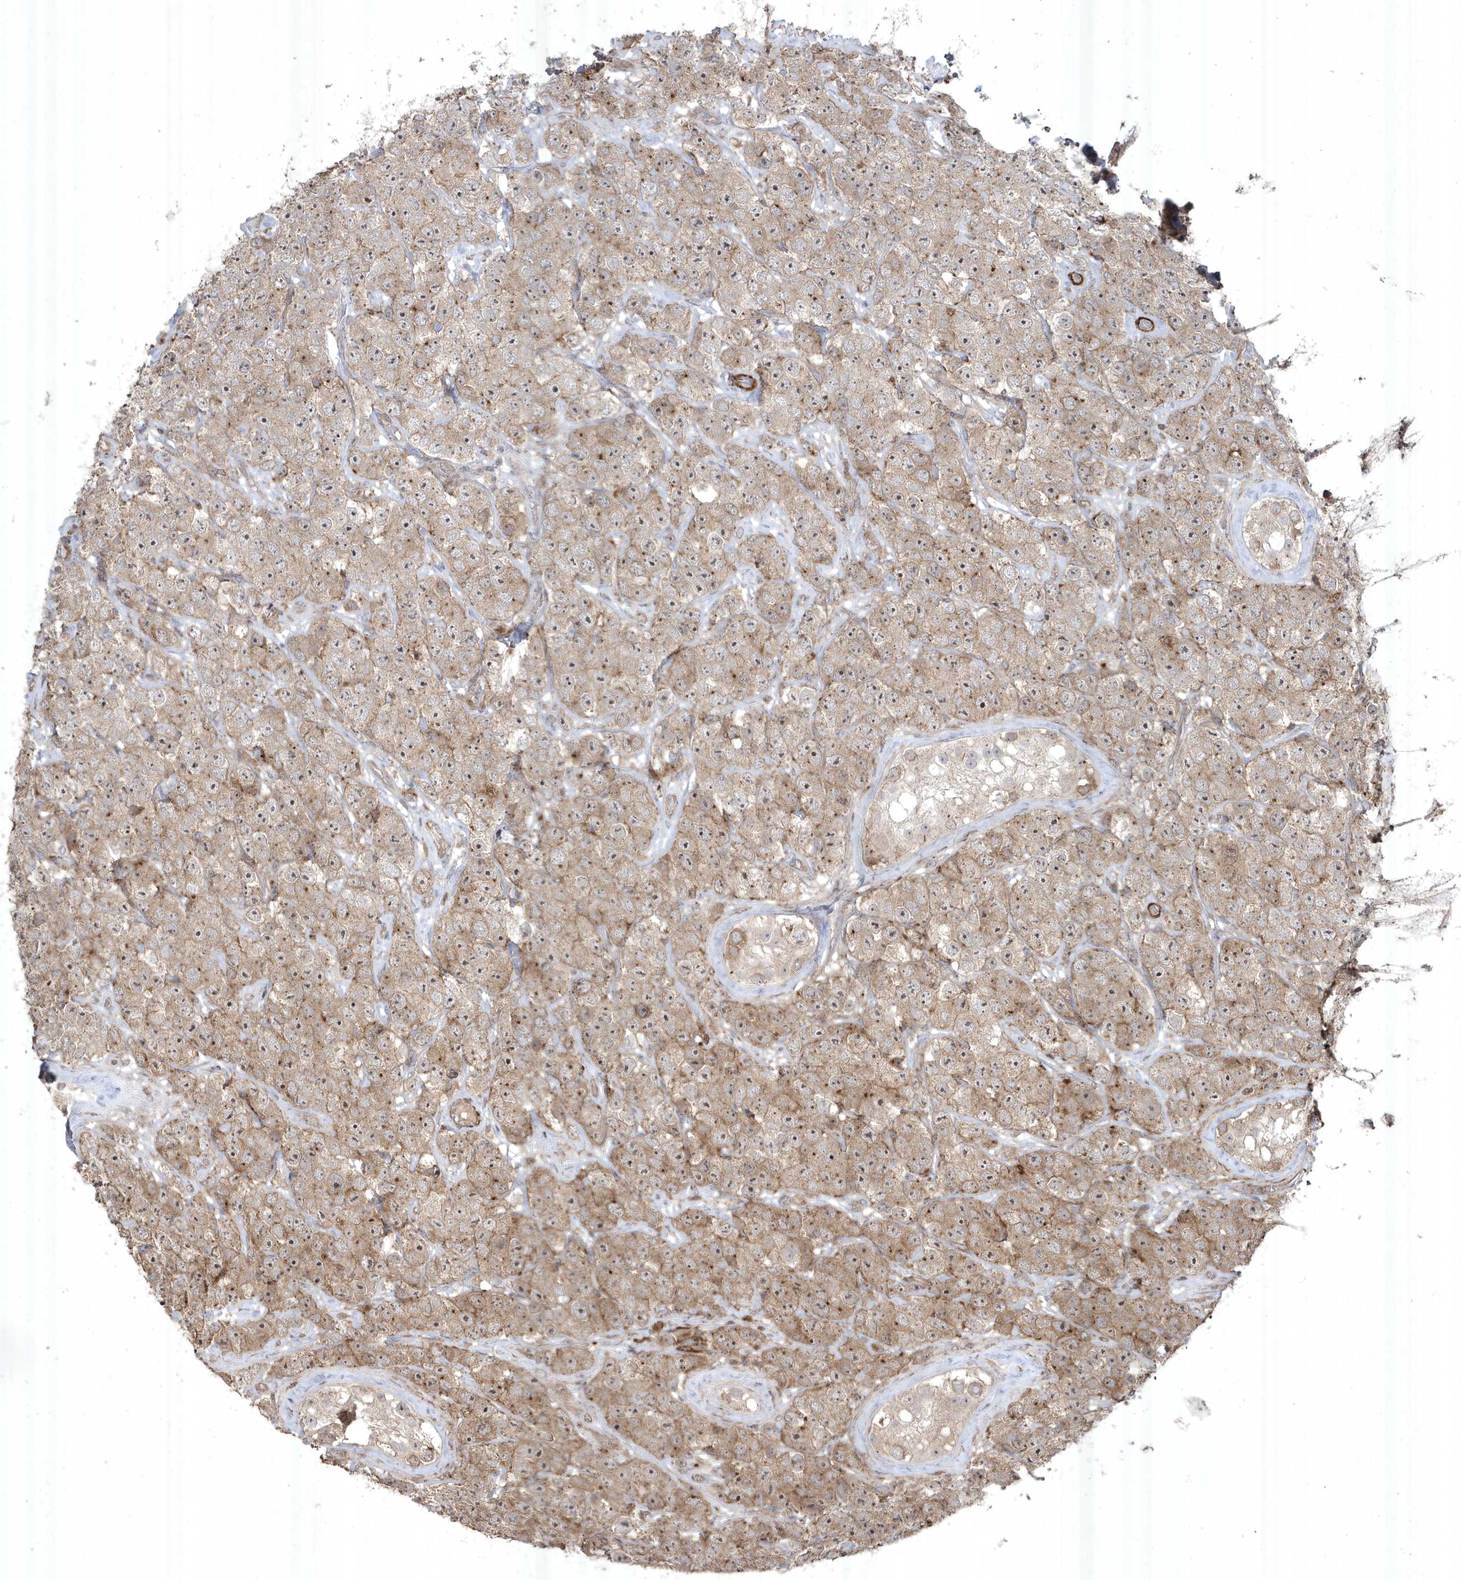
{"staining": {"intensity": "weak", "quantity": "25%-75%", "location": "cytoplasmic/membranous,nuclear"}, "tissue": "testis cancer", "cell_type": "Tumor cells", "image_type": "cancer", "snomed": [{"axis": "morphology", "description": "Seminoma, NOS"}, {"axis": "topography", "description": "Testis"}], "caption": "Protein analysis of testis seminoma tissue displays weak cytoplasmic/membranous and nuclear expression in about 25%-75% of tumor cells.", "gene": "CETN3", "patient": {"sex": "male", "age": 28}}